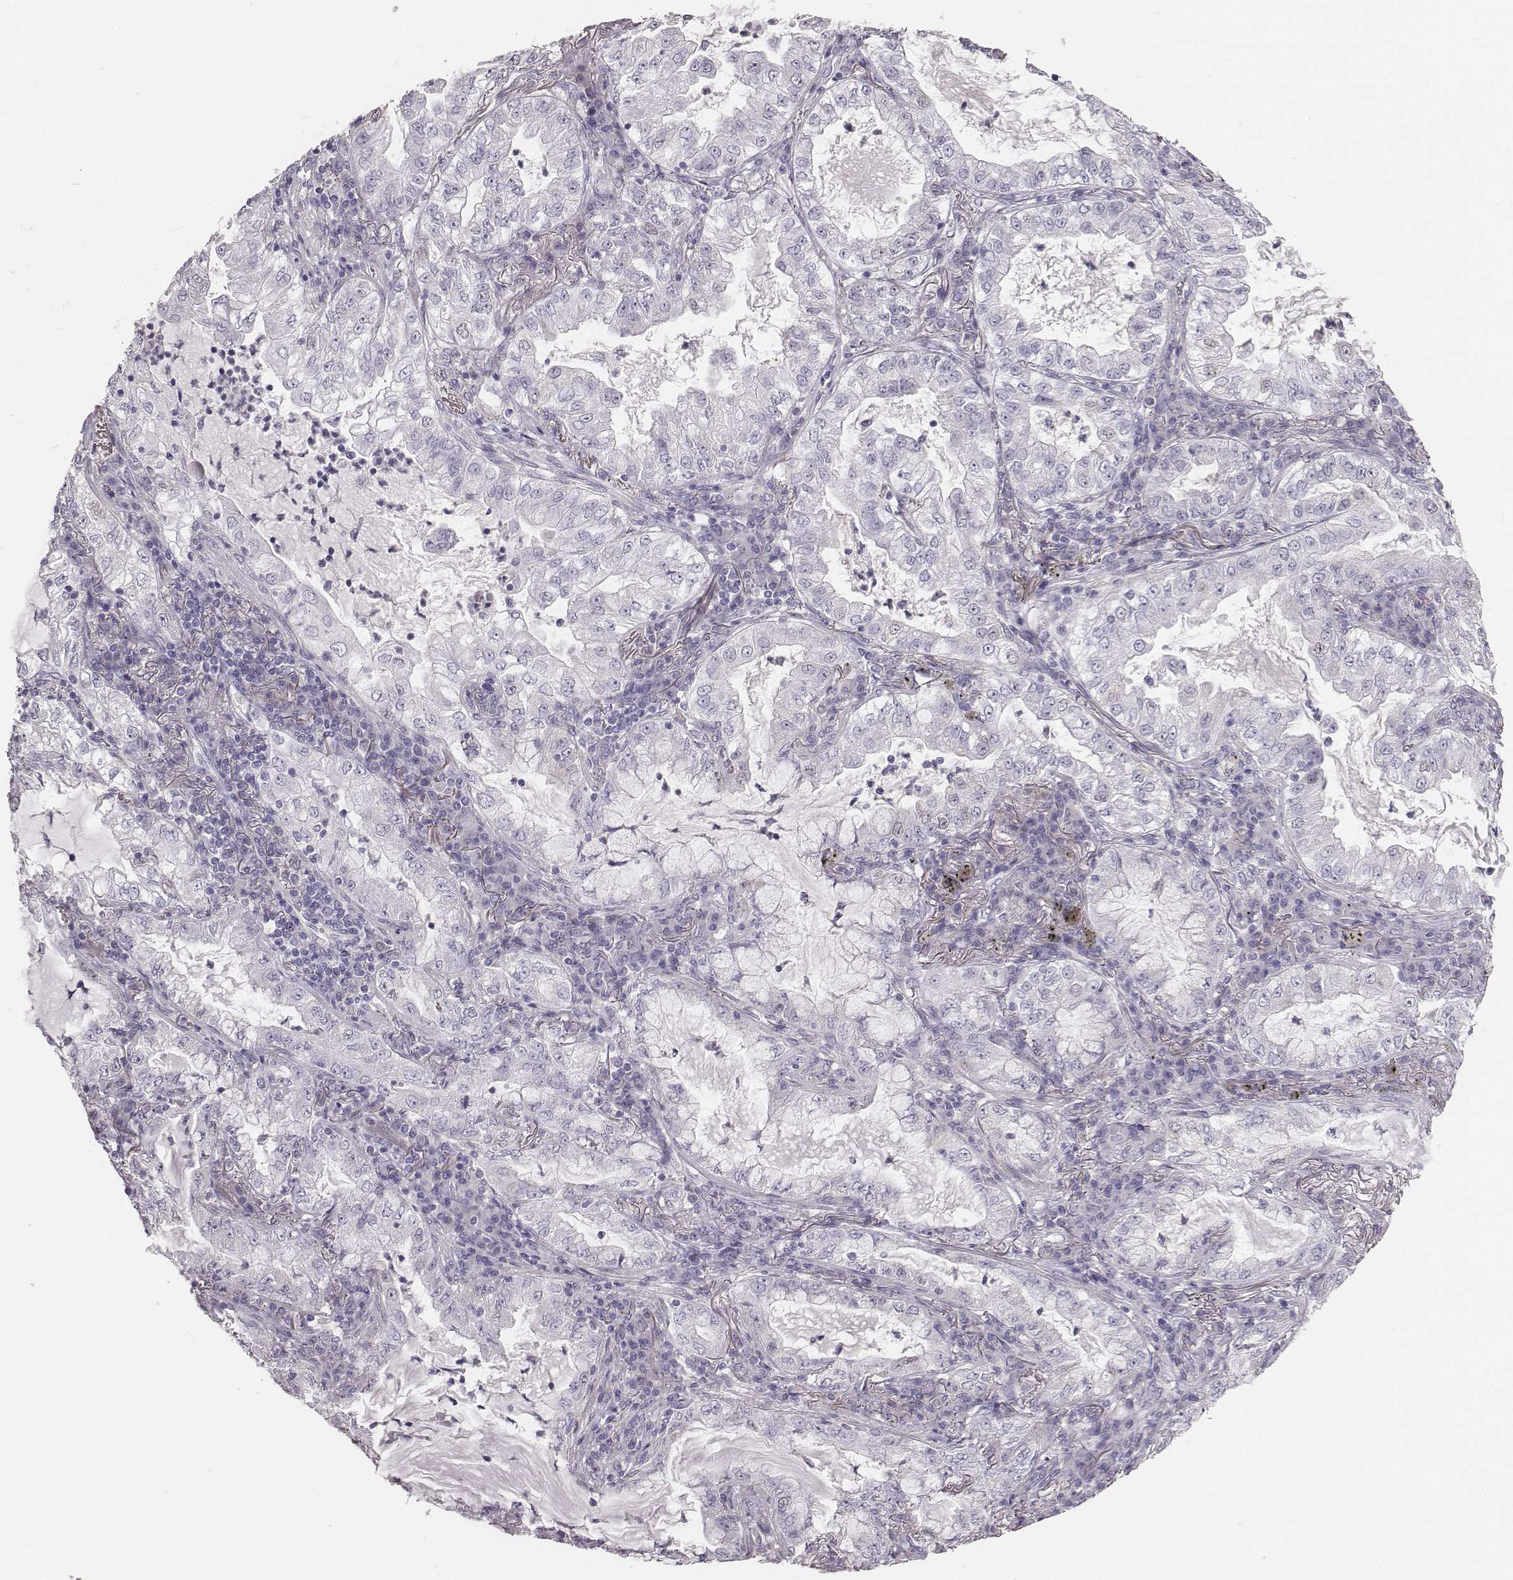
{"staining": {"intensity": "negative", "quantity": "none", "location": "none"}, "tissue": "lung cancer", "cell_type": "Tumor cells", "image_type": "cancer", "snomed": [{"axis": "morphology", "description": "Adenocarcinoma, NOS"}, {"axis": "topography", "description": "Lung"}], "caption": "The histopathology image shows no staining of tumor cells in adenocarcinoma (lung).", "gene": "PBK", "patient": {"sex": "female", "age": 73}}